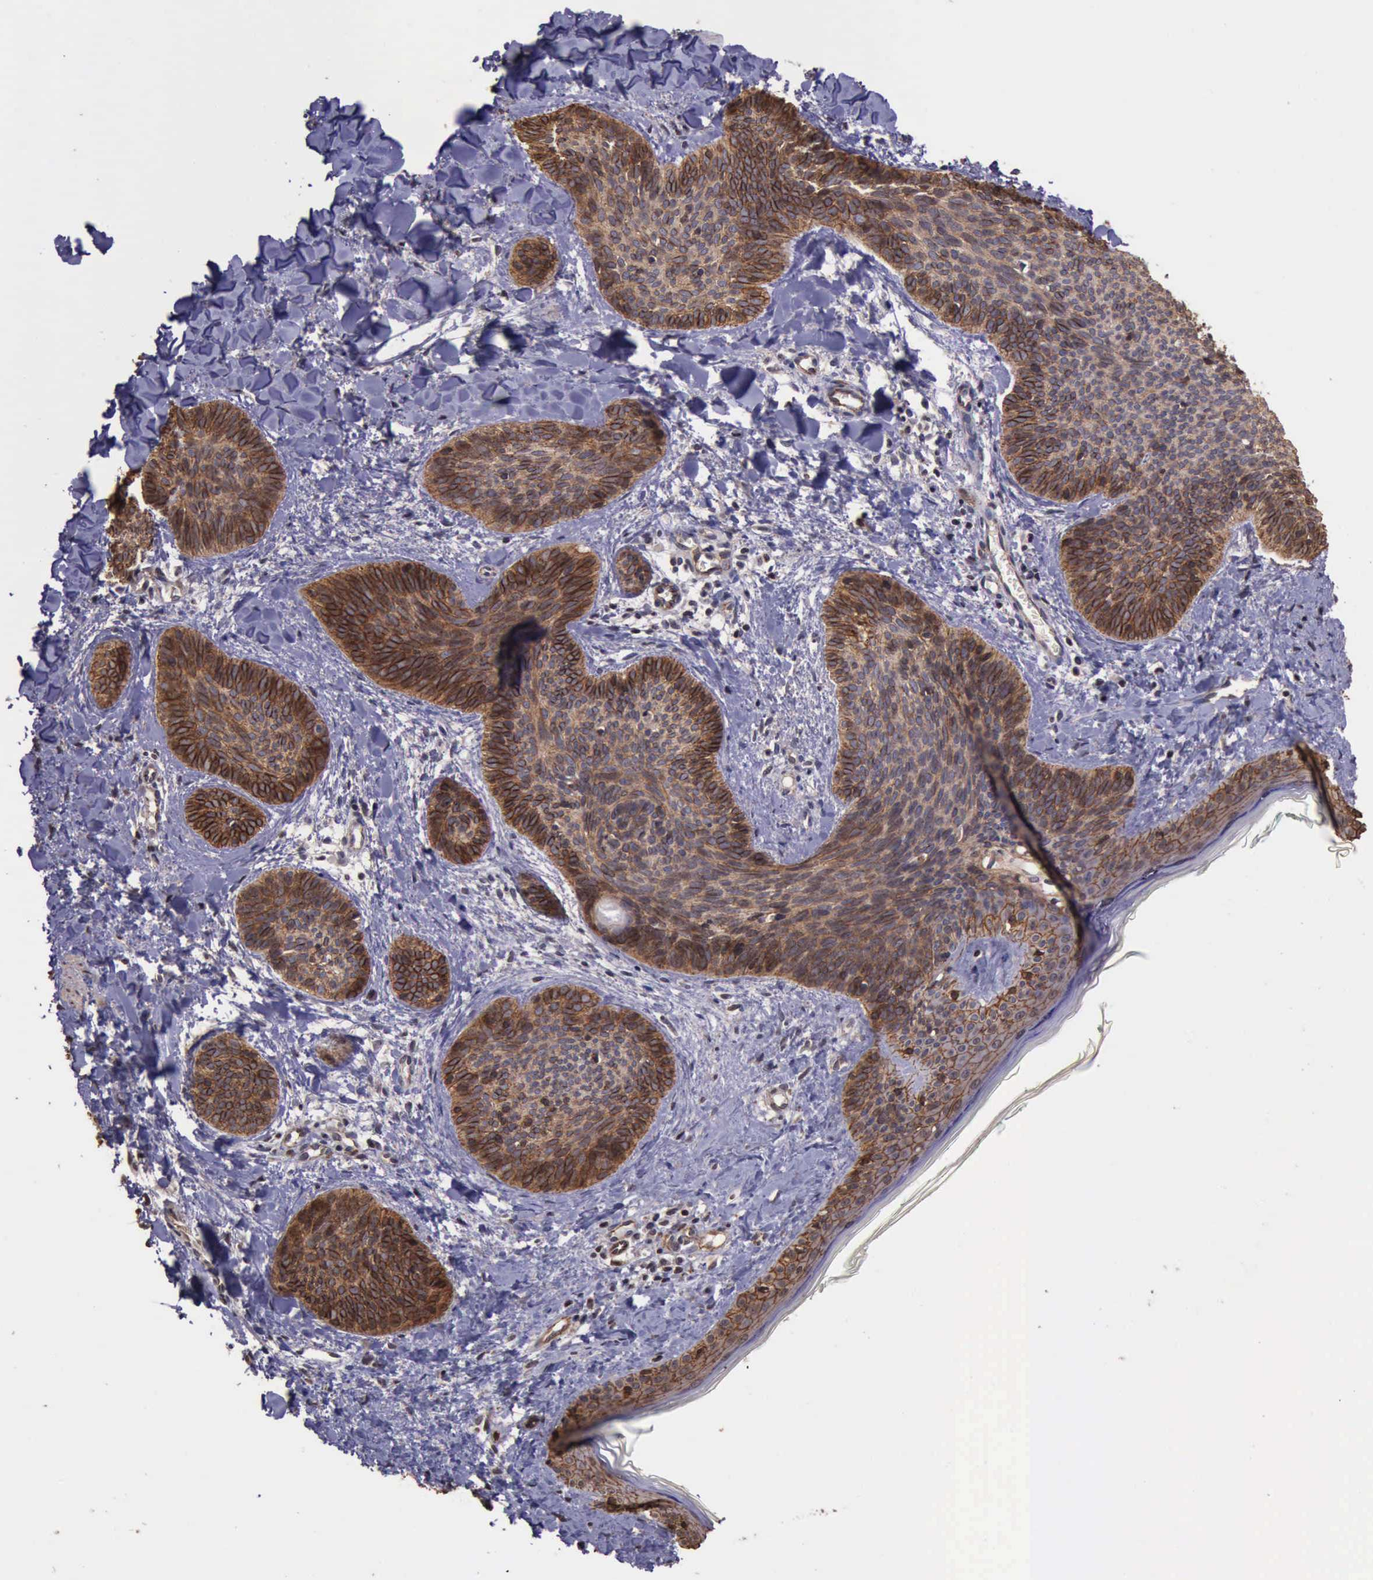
{"staining": {"intensity": "moderate", "quantity": ">75%", "location": "cytoplasmic/membranous"}, "tissue": "skin cancer", "cell_type": "Tumor cells", "image_type": "cancer", "snomed": [{"axis": "morphology", "description": "Basal cell carcinoma"}, {"axis": "topography", "description": "Skin"}], "caption": "There is medium levels of moderate cytoplasmic/membranous expression in tumor cells of basal cell carcinoma (skin), as demonstrated by immunohistochemical staining (brown color).", "gene": "CTNNB1", "patient": {"sex": "female", "age": 81}}